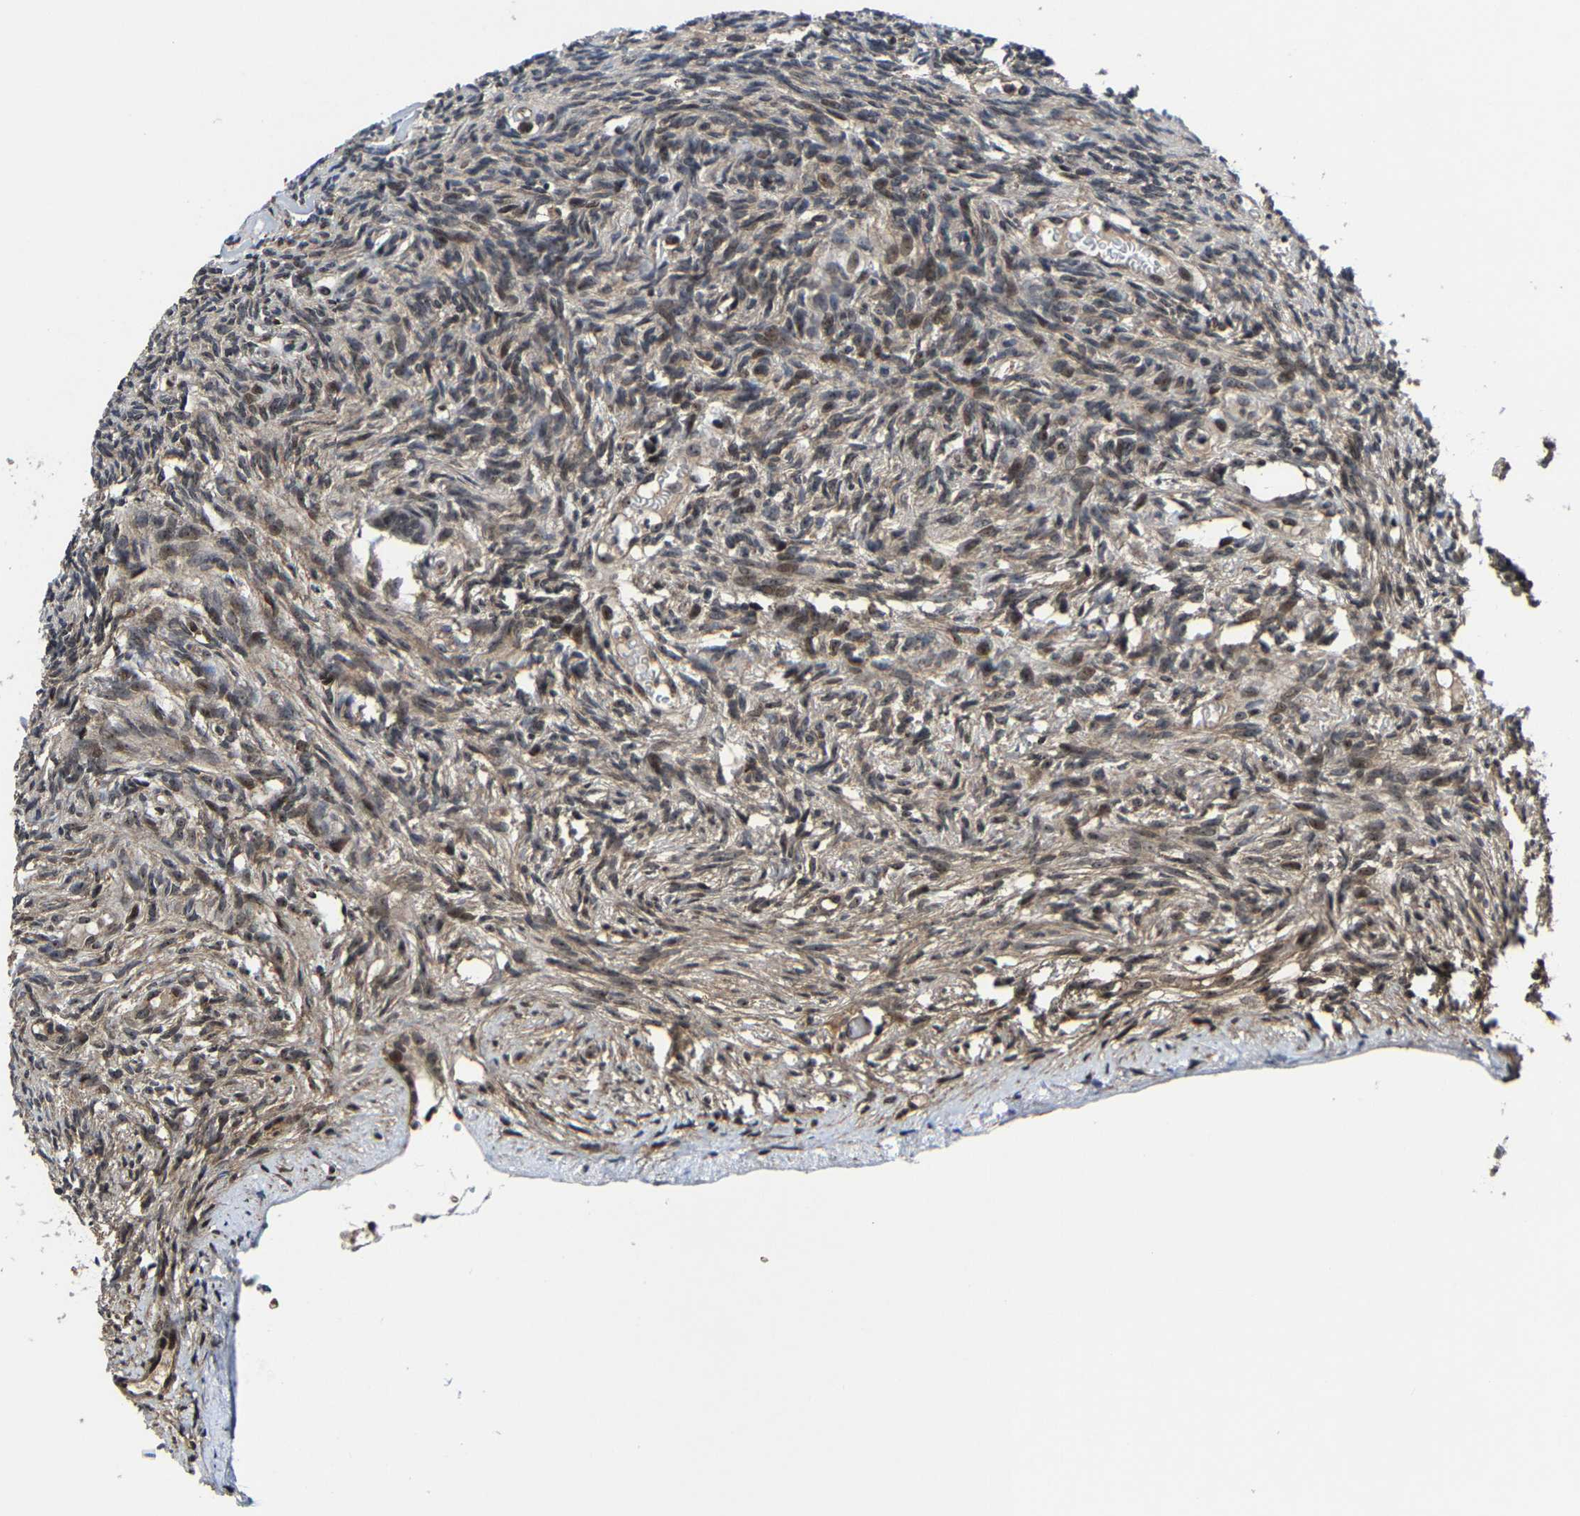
{"staining": {"intensity": "moderate", "quantity": "<25%", "location": "cytoplasmic/membranous,nuclear"}, "tissue": "ovary", "cell_type": "Follicle cells", "image_type": "normal", "snomed": [{"axis": "morphology", "description": "Normal tissue, NOS"}, {"axis": "topography", "description": "Ovary"}], "caption": "Normal ovary was stained to show a protein in brown. There is low levels of moderate cytoplasmic/membranous,nuclear staining in approximately <25% of follicle cells.", "gene": "ZCCHC7", "patient": {"sex": "female", "age": 33}}